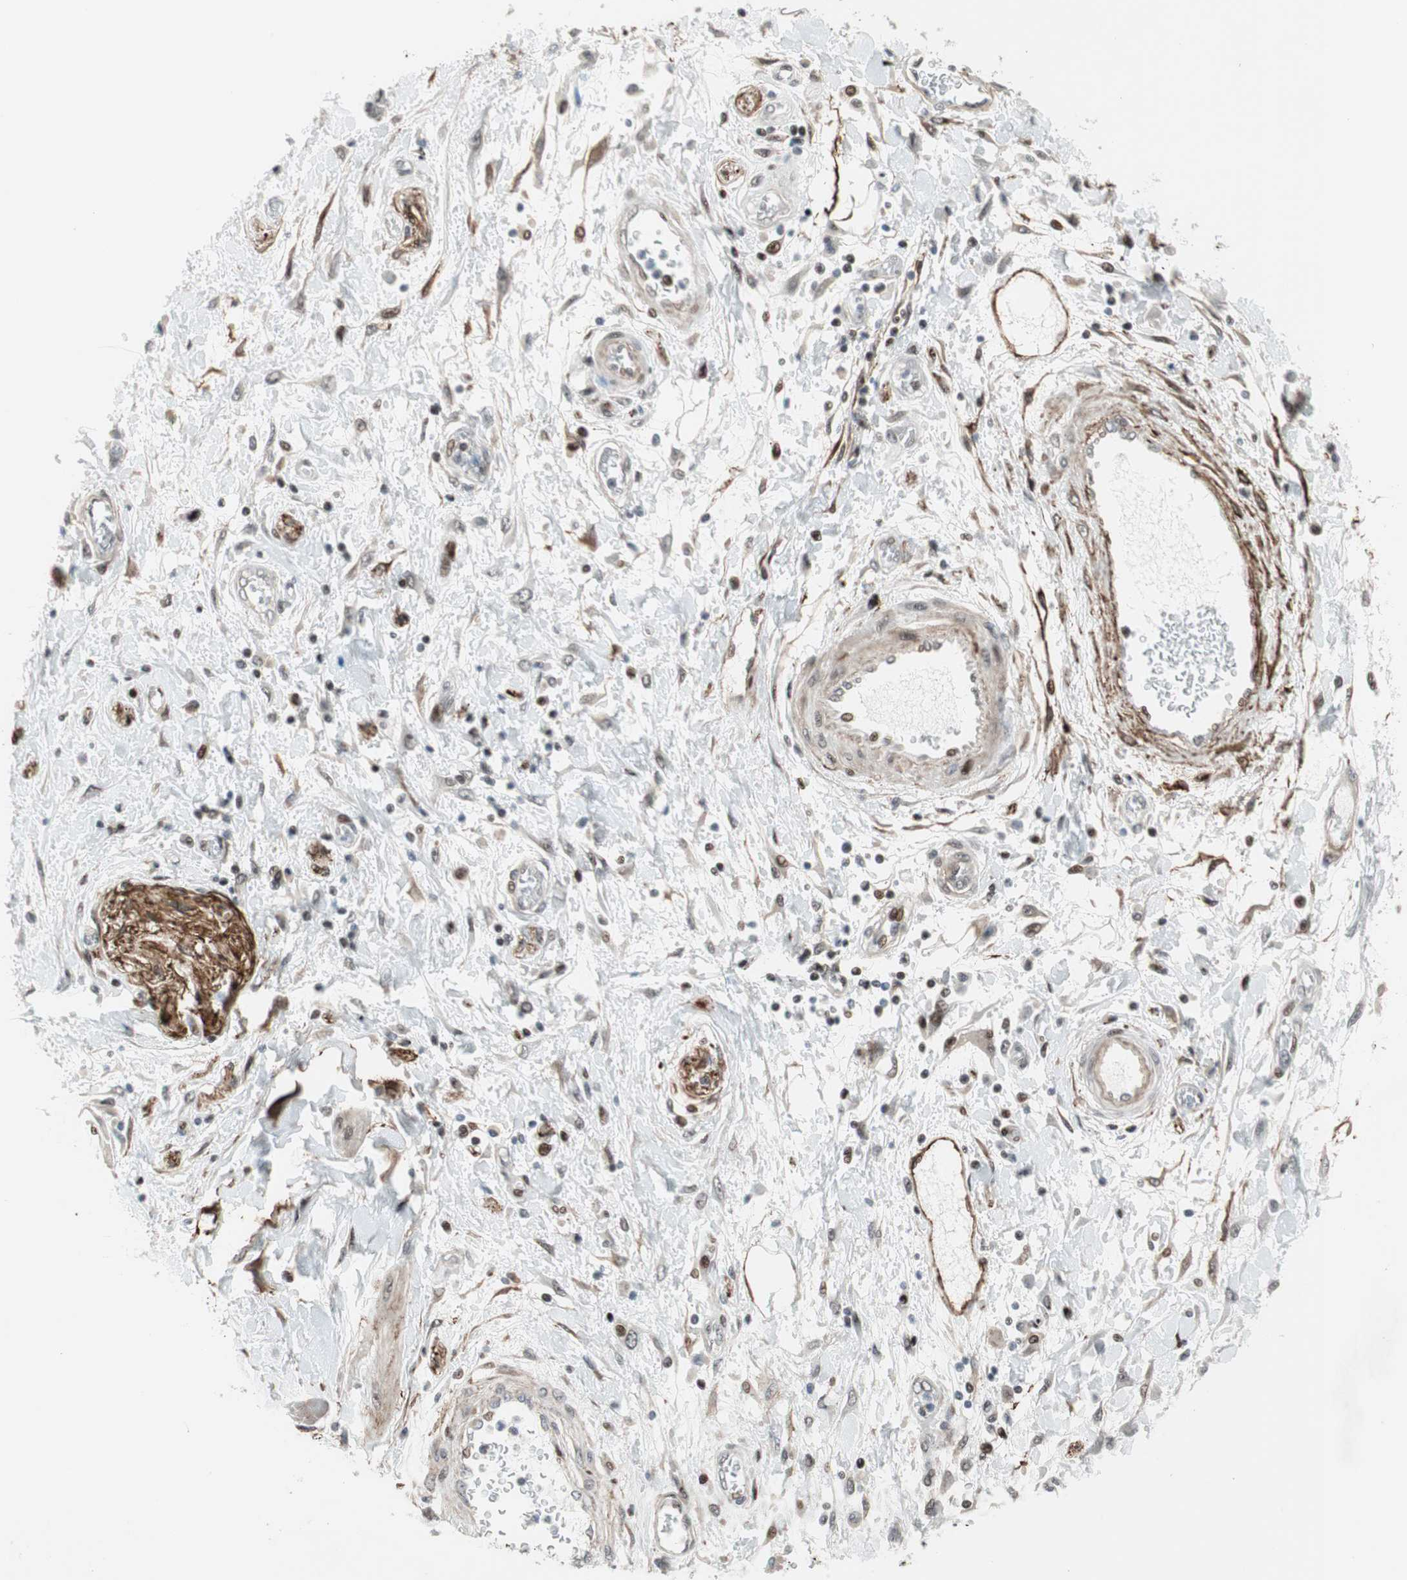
{"staining": {"intensity": "moderate", "quantity": "<25%", "location": "nuclear"}, "tissue": "pancreatic cancer", "cell_type": "Tumor cells", "image_type": "cancer", "snomed": [{"axis": "morphology", "description": "Adenocarcinoma, NOS"}, {"axis": "topography", "description": "Pancreas"}], "caption": "This image exhibits immunohistochemistry staining of pancreatic adenocarcinoma, with low moderate nuclear positivity in about <25% of tumor cells.", "gene": "FBXO44", "patient": {"sex": "female", "age": 70}}